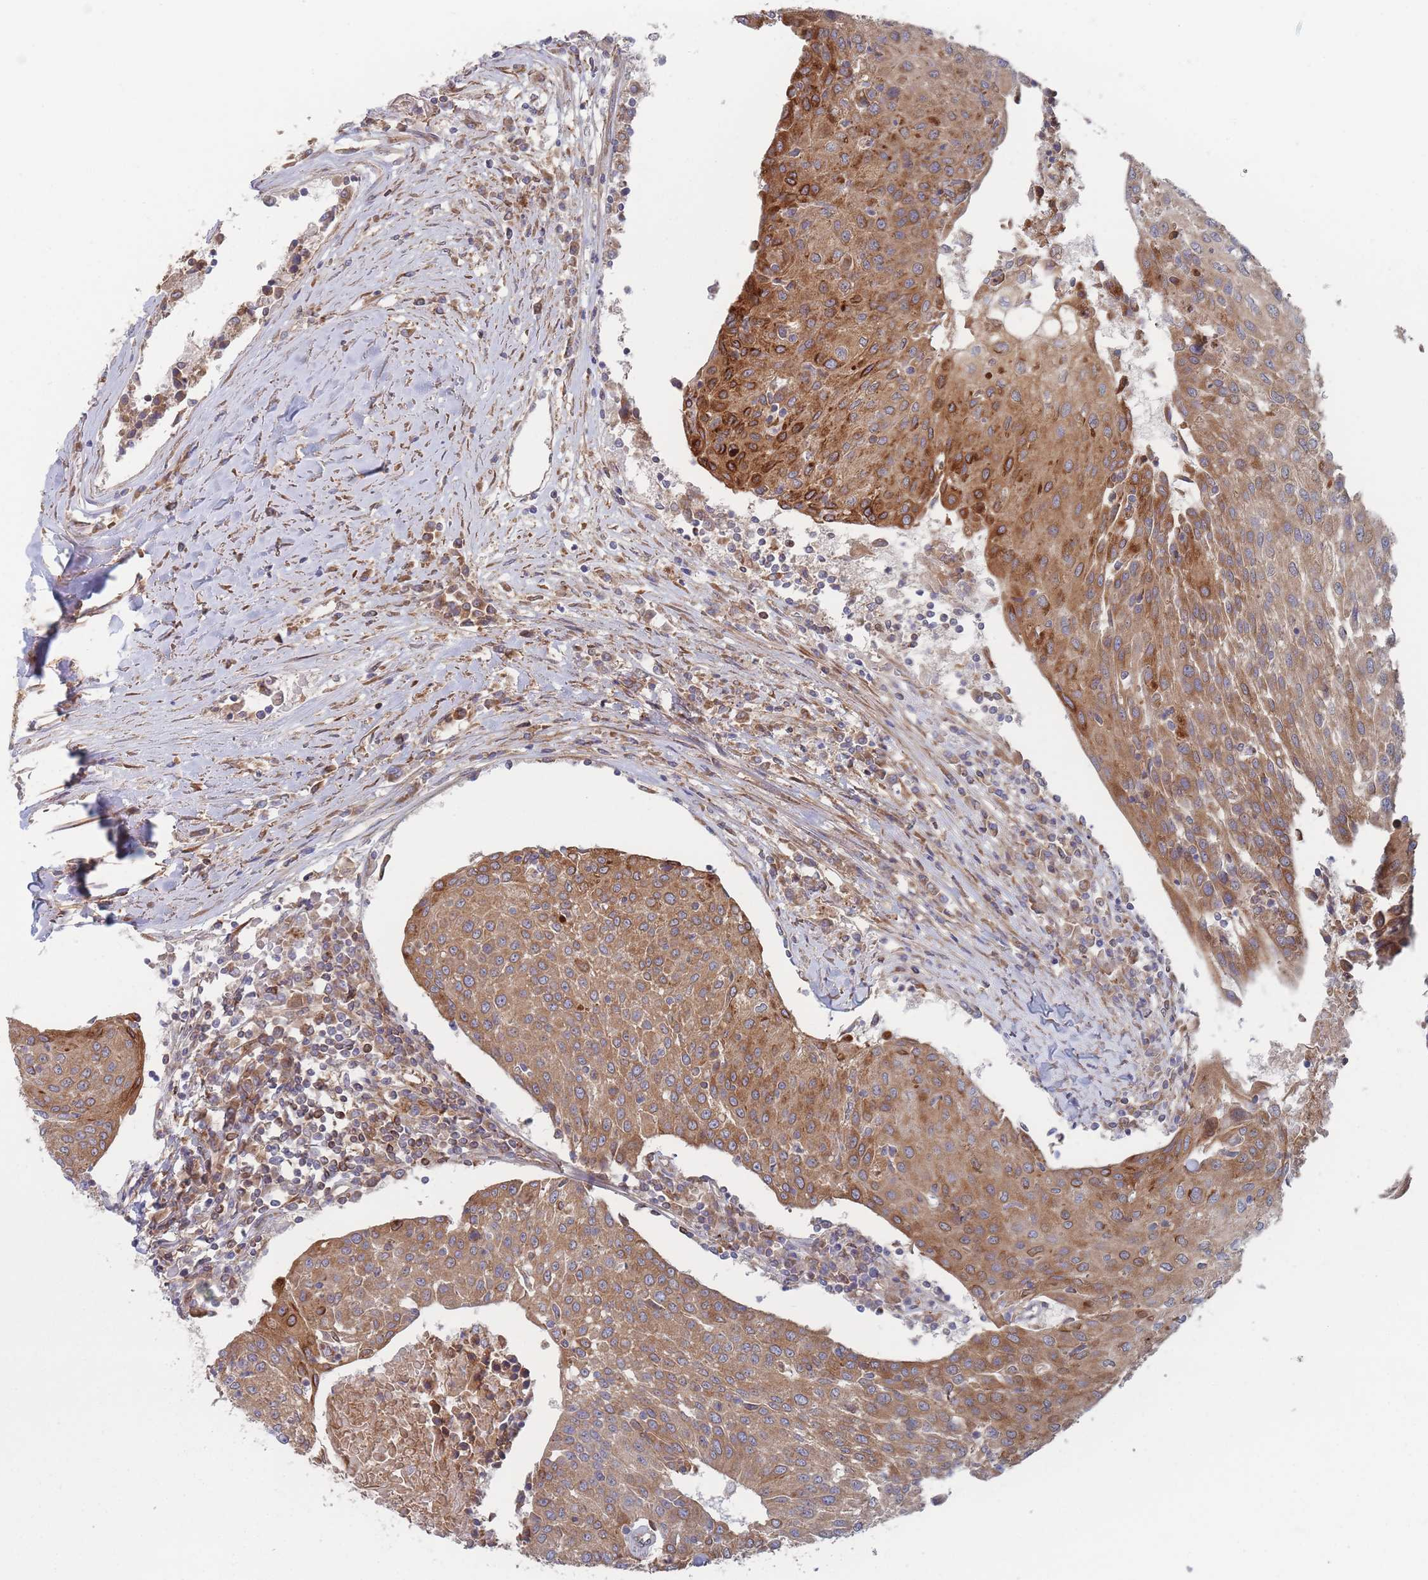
{"staining": {"intensity": "strong", "quantity": ">75%", "location": "cytoplasmic/membranous"}, "tissue": "urothelial cancer", "cell_type": "Tumor cells", "image_type": "cancer", "snomed": [{"axis": "morphology", "description": "Urothelial carcinoma, High grade"}, {"axis": "topography", "description": "Urinary bladder"}], "caption": "This photomicrograph reveals IHC staining of human urothelial cancer, with high strong cytoplasmic/membranous staining in approximately >75% of tumor cells.", "gene": "KDSR", "patient": {"sex": "female", "age": 85}}